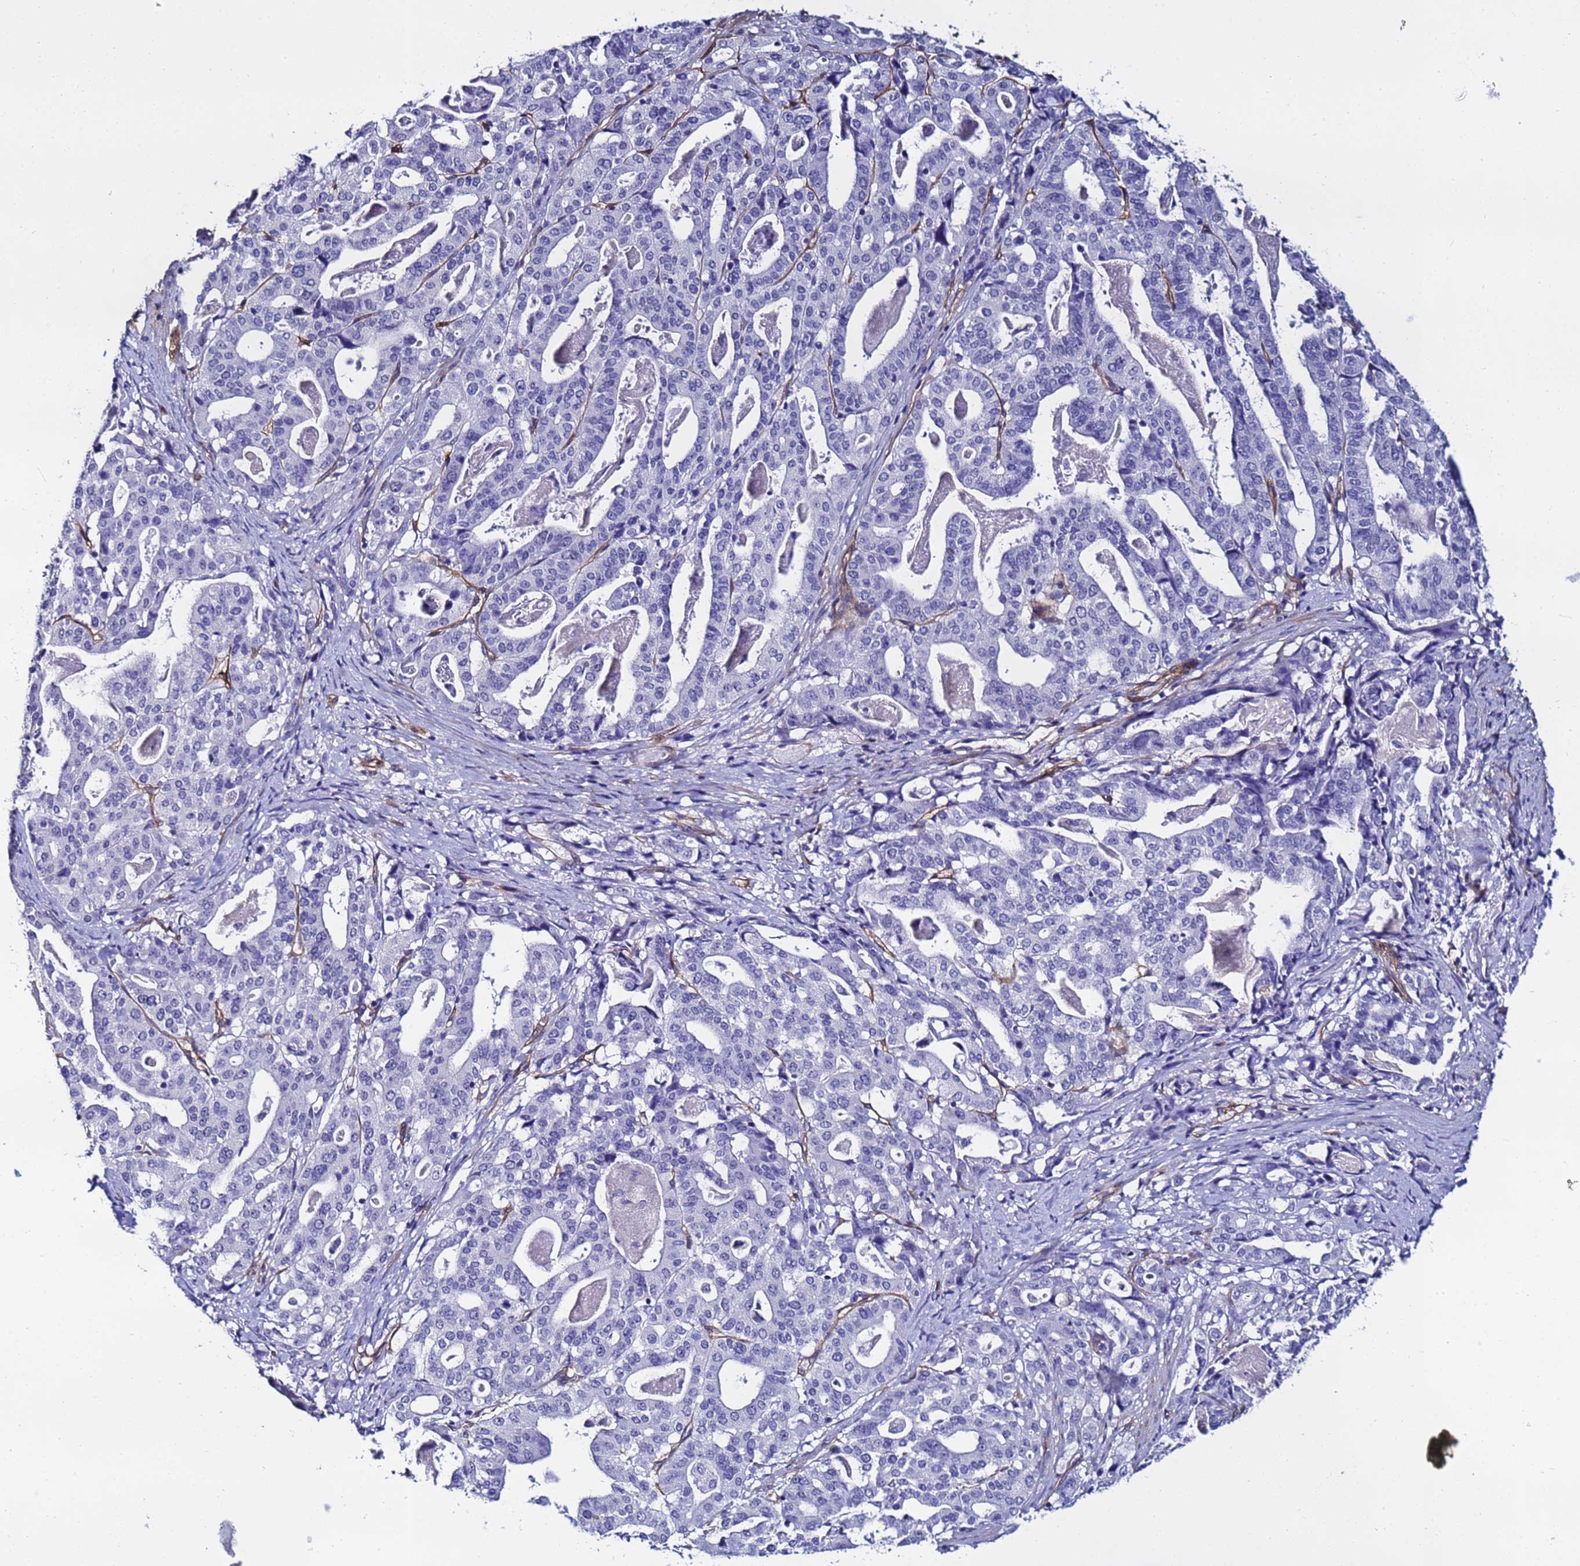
{"staining": {"intensity": "negative", "quantity": "none", "location": "none"}, "tissue": "stomach cancer", "cell_type": "Tumor cells", "image_type": "cancer", "snomed": [{"axis": "morphology", "description": "Adenocarcinoma, NOS"}, {"axis": "topography", "description": "Stomach"}], "caption": "The histopathology image shows no staining of tumor cells in stomach adenocarcinoma.", "gene": "DEFB104A", "patient": {"sex": "male", "age": 48}}